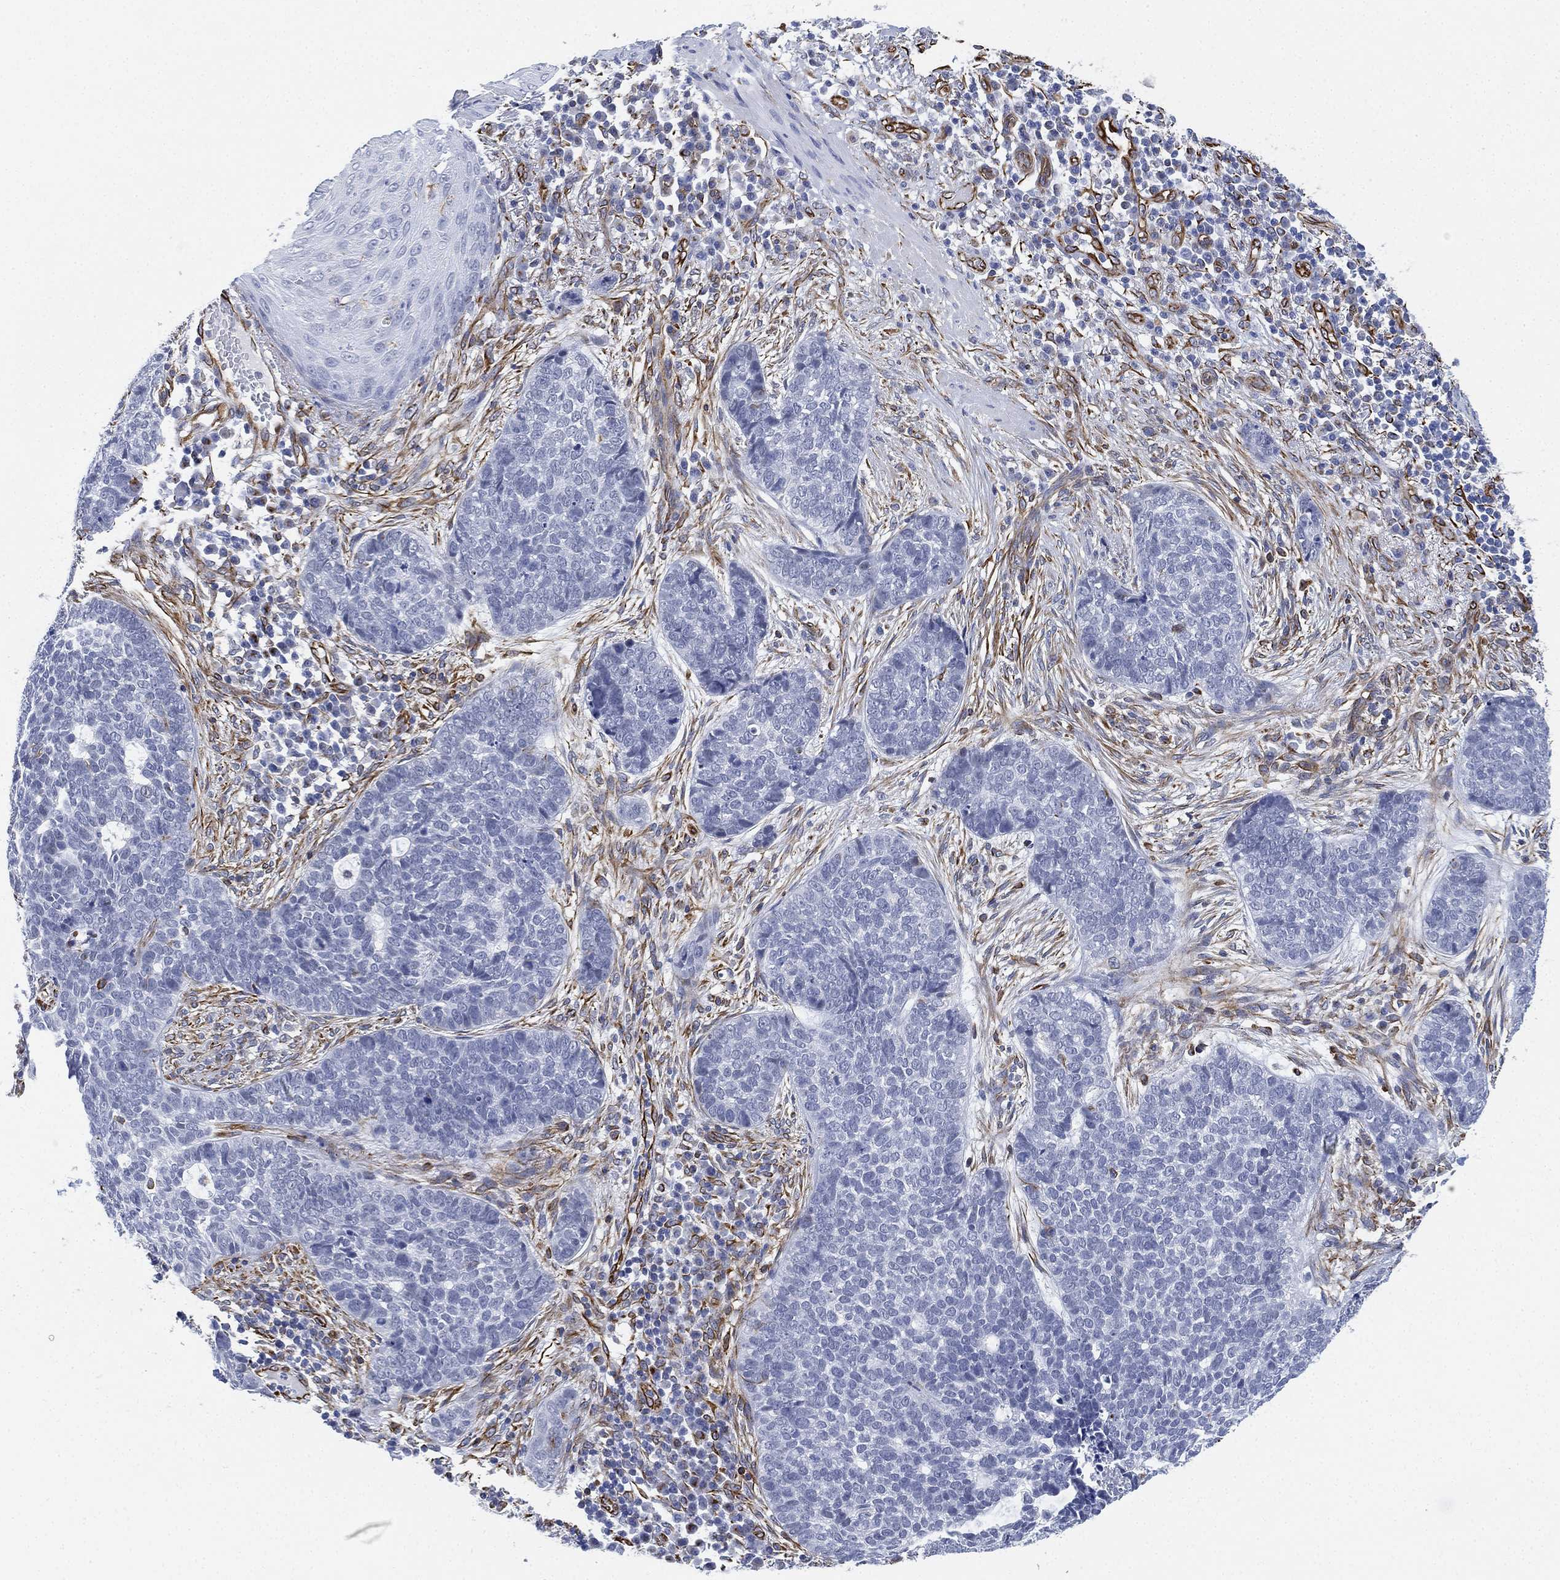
{"staining": {"intensity": "negative", "quantity": "none", "location": "none"}, "tissue": "skin cancer", "cell_type": "Tumor cells", "image_type": "cancer", "snomed": [{"axis": "morphology", "description": "Basal cell carcinoma"}, {"axis": "topography", "description": "Skin"}], "caption": "Immunohistochemistry of skin cancer (basal cell carcinoma) displays no expression in tumor cells.", "gene": "PSKH2", "patient": {"sex": "female", "age": 69}}